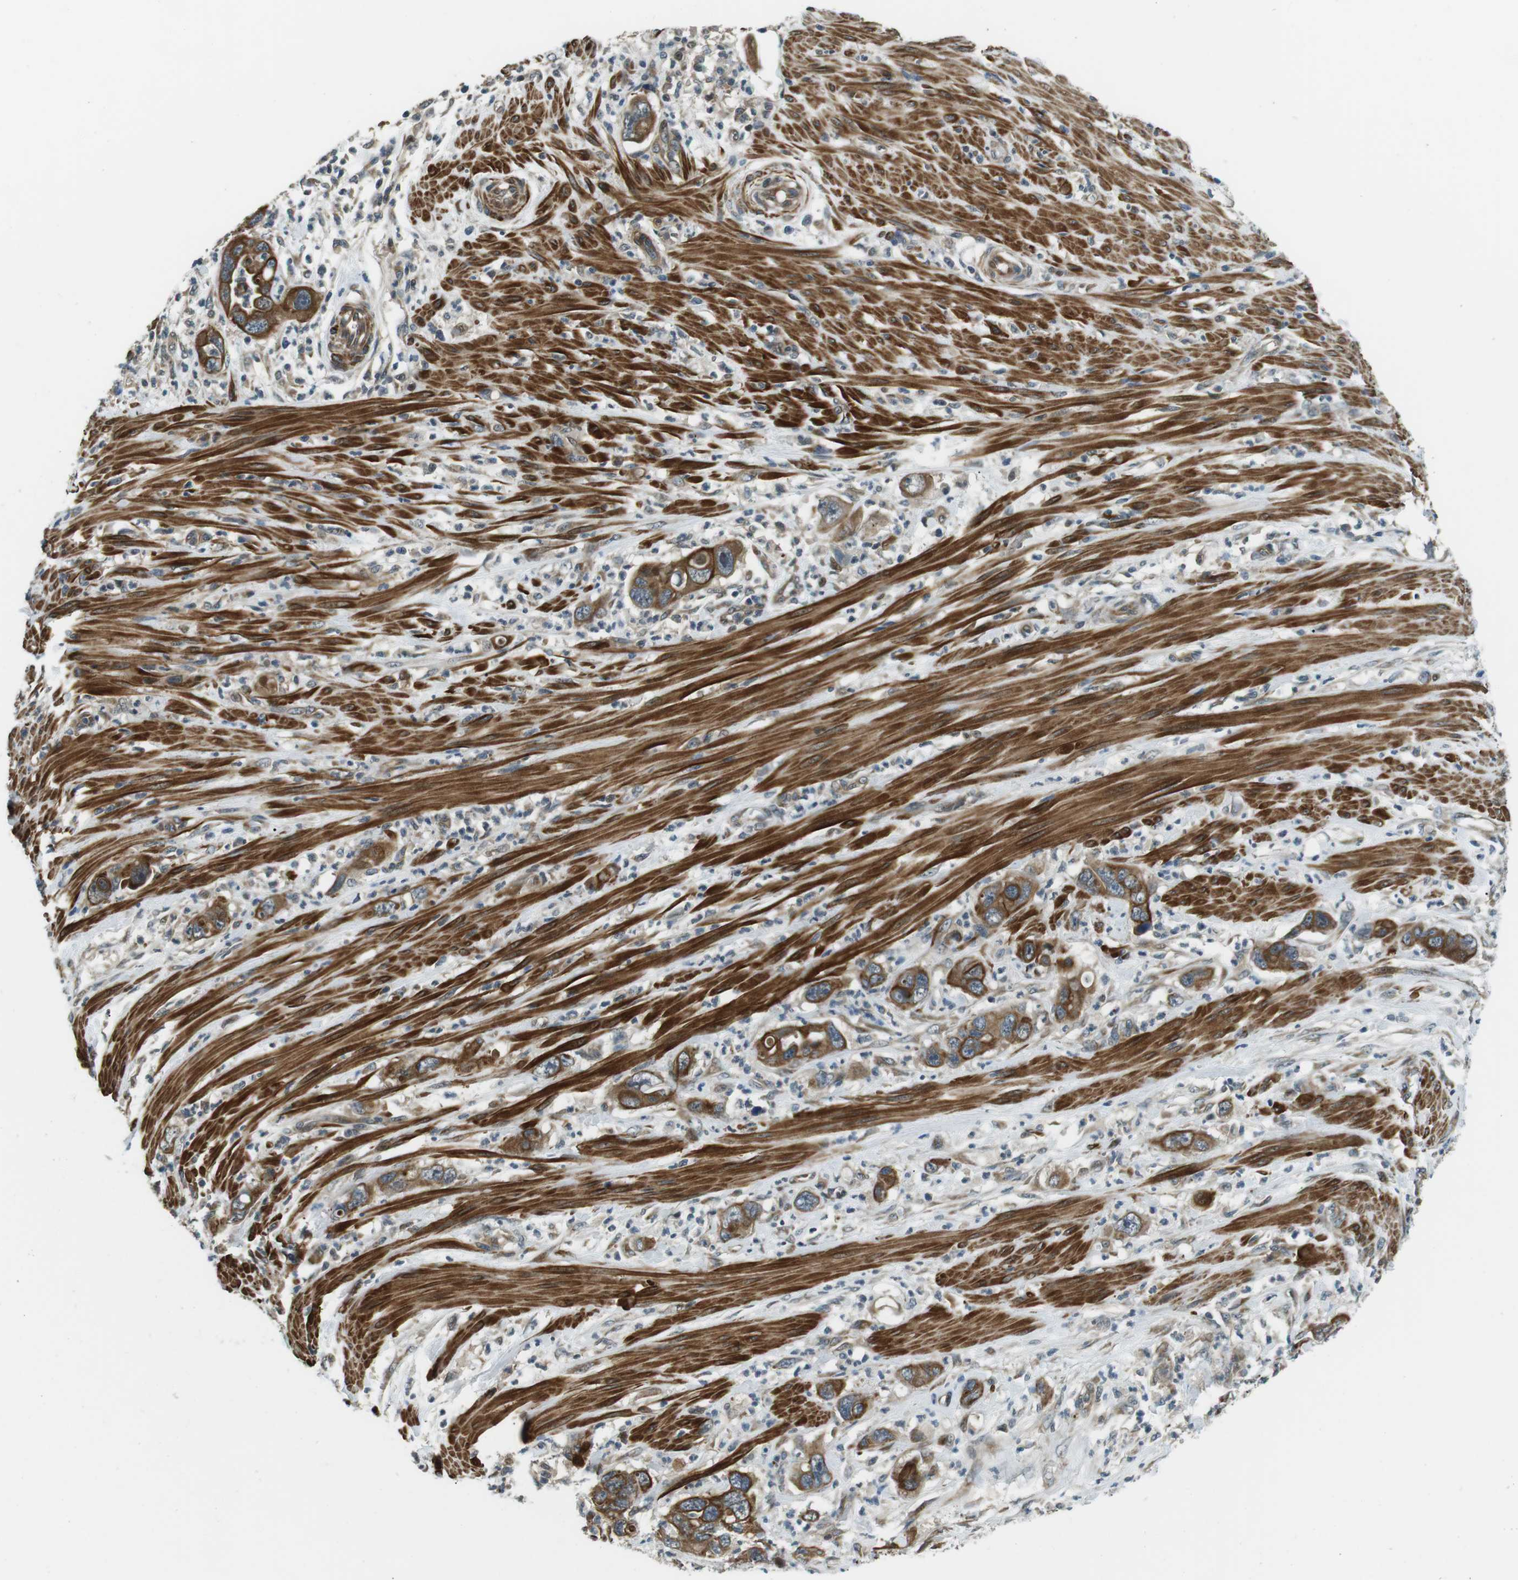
{"staining": {"intensity": "moderate", "quantity": ">75%", "location": "cytoplasmic/membranous"}, "tissue": "pancreatic cancer", "cell_type": "Tumor cells", "image_type": "cancer", "snomed": [{"axis": "morphology", "description": "Adenocarcinoma, NOS"}, {"axis": "topography", "description": "Pancreas"}], "caption": "Immunohistochemical staining of human pancreatic adenocarcinoma displays medium levels of moderate cytoplasmic/membranous staining in approximately >75% of tumor cells. The staining was performed using DAB (3,3'-diaminobenzidine) to visualize the protein expression in brown, while the nuclei were stained in blue with hematoxylin (Magnification: 20x).", "gene": "TMEM74", "patient": {"sex": "female", "age": 71}}